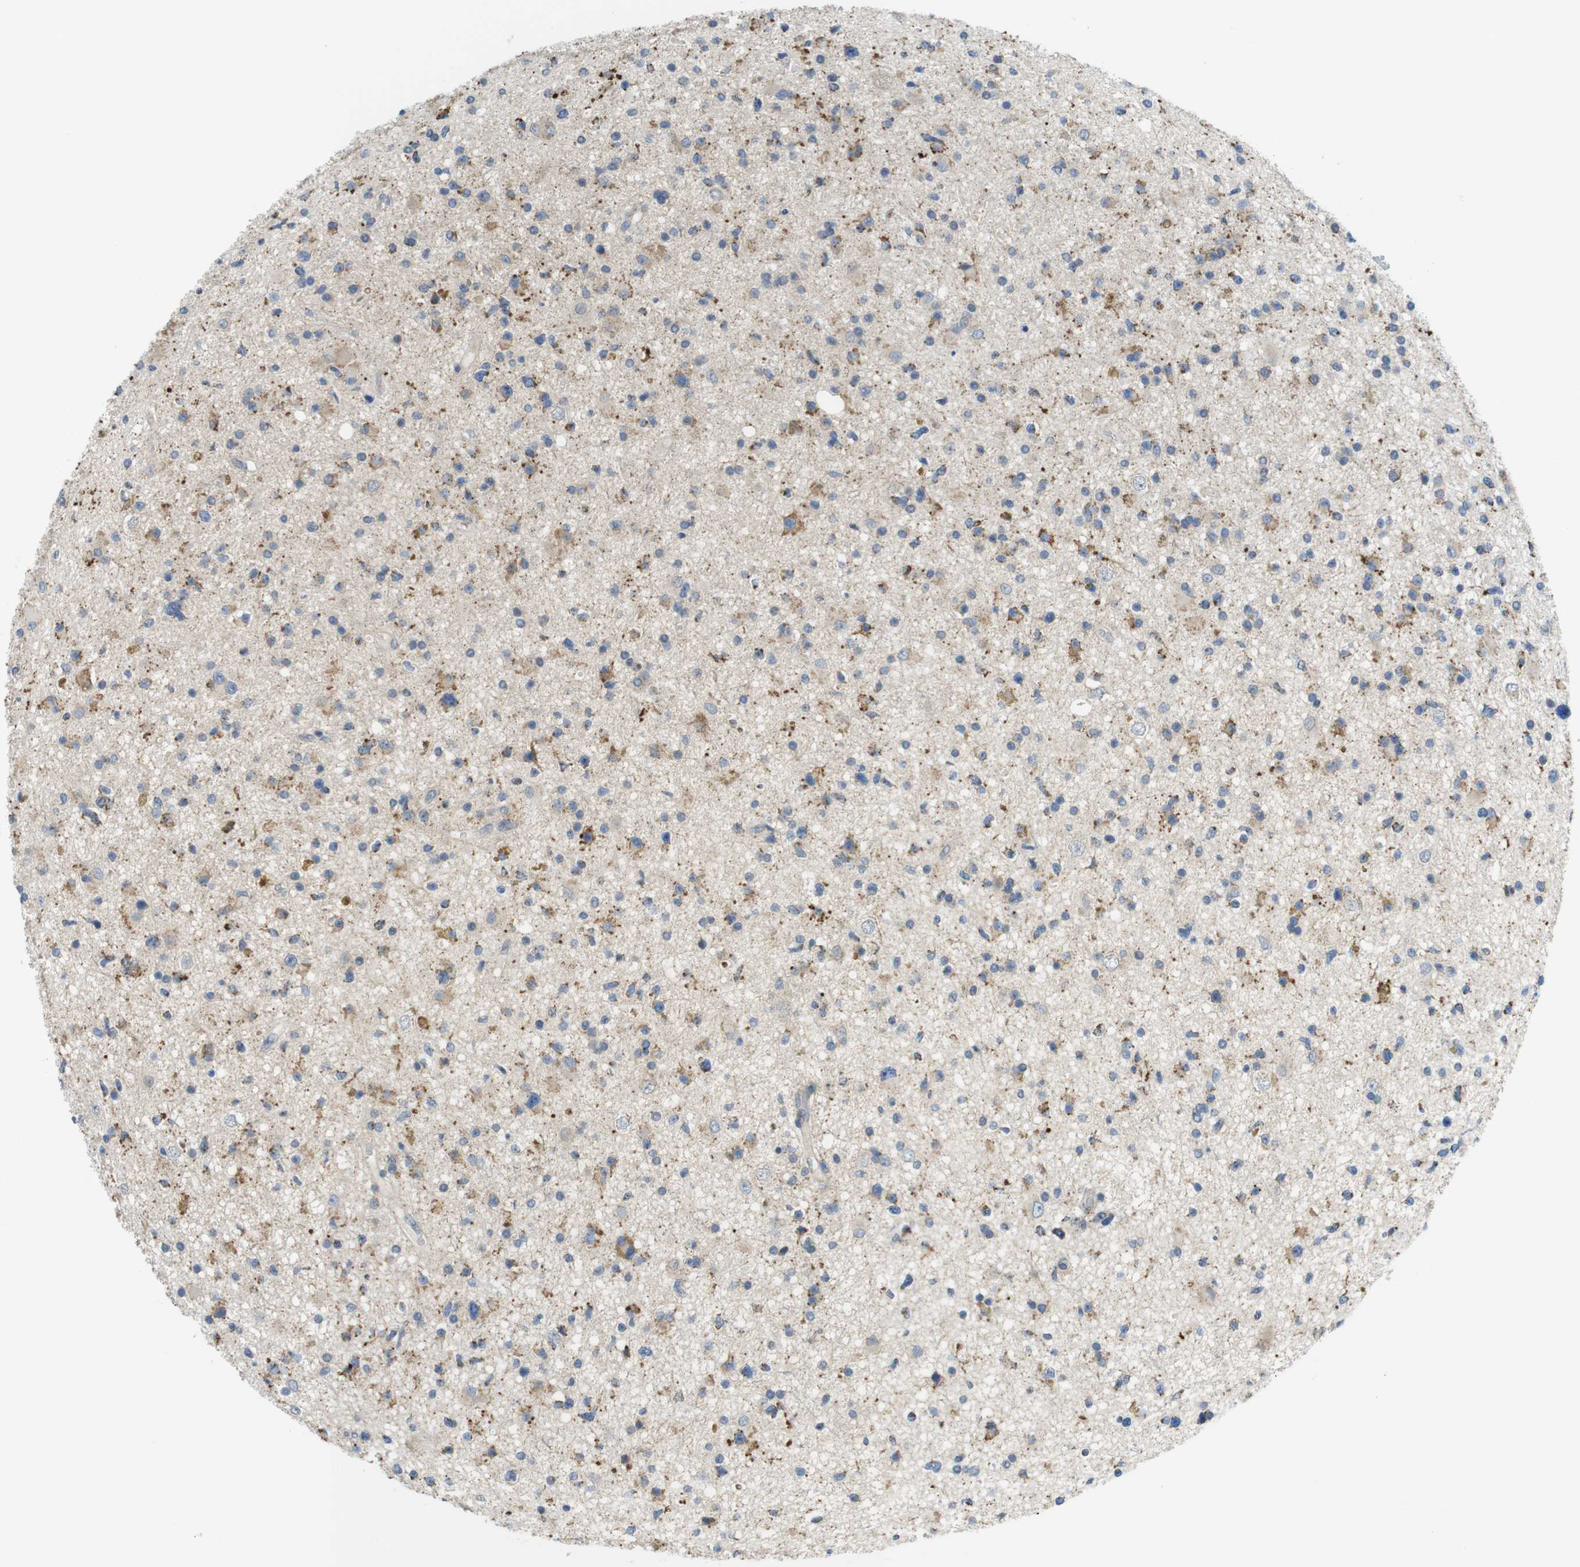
{"staining": {"intensity": "moderate", "quantity": "25%-75%", "location": "cytoplasmic/membranous"}, "tissue": "glioma", "cell_type": "Tumor cells", "image_type": "cancer", "snomed": [{"axis": "morphology", "description": "Glioma, malignant, High grade"}, {"axis": "topography", "description": "Brain"}], "caption": "This histopathology image reveals immunohistochemistry (IHC) staining of human high-grade glioma (malignant), with medium moderate cytoplasmic/membranous expression in approximately 25%-75% of tumor cells.", "gene": "MARCHF1", "patient": {"sex": "male", "age": 33}}